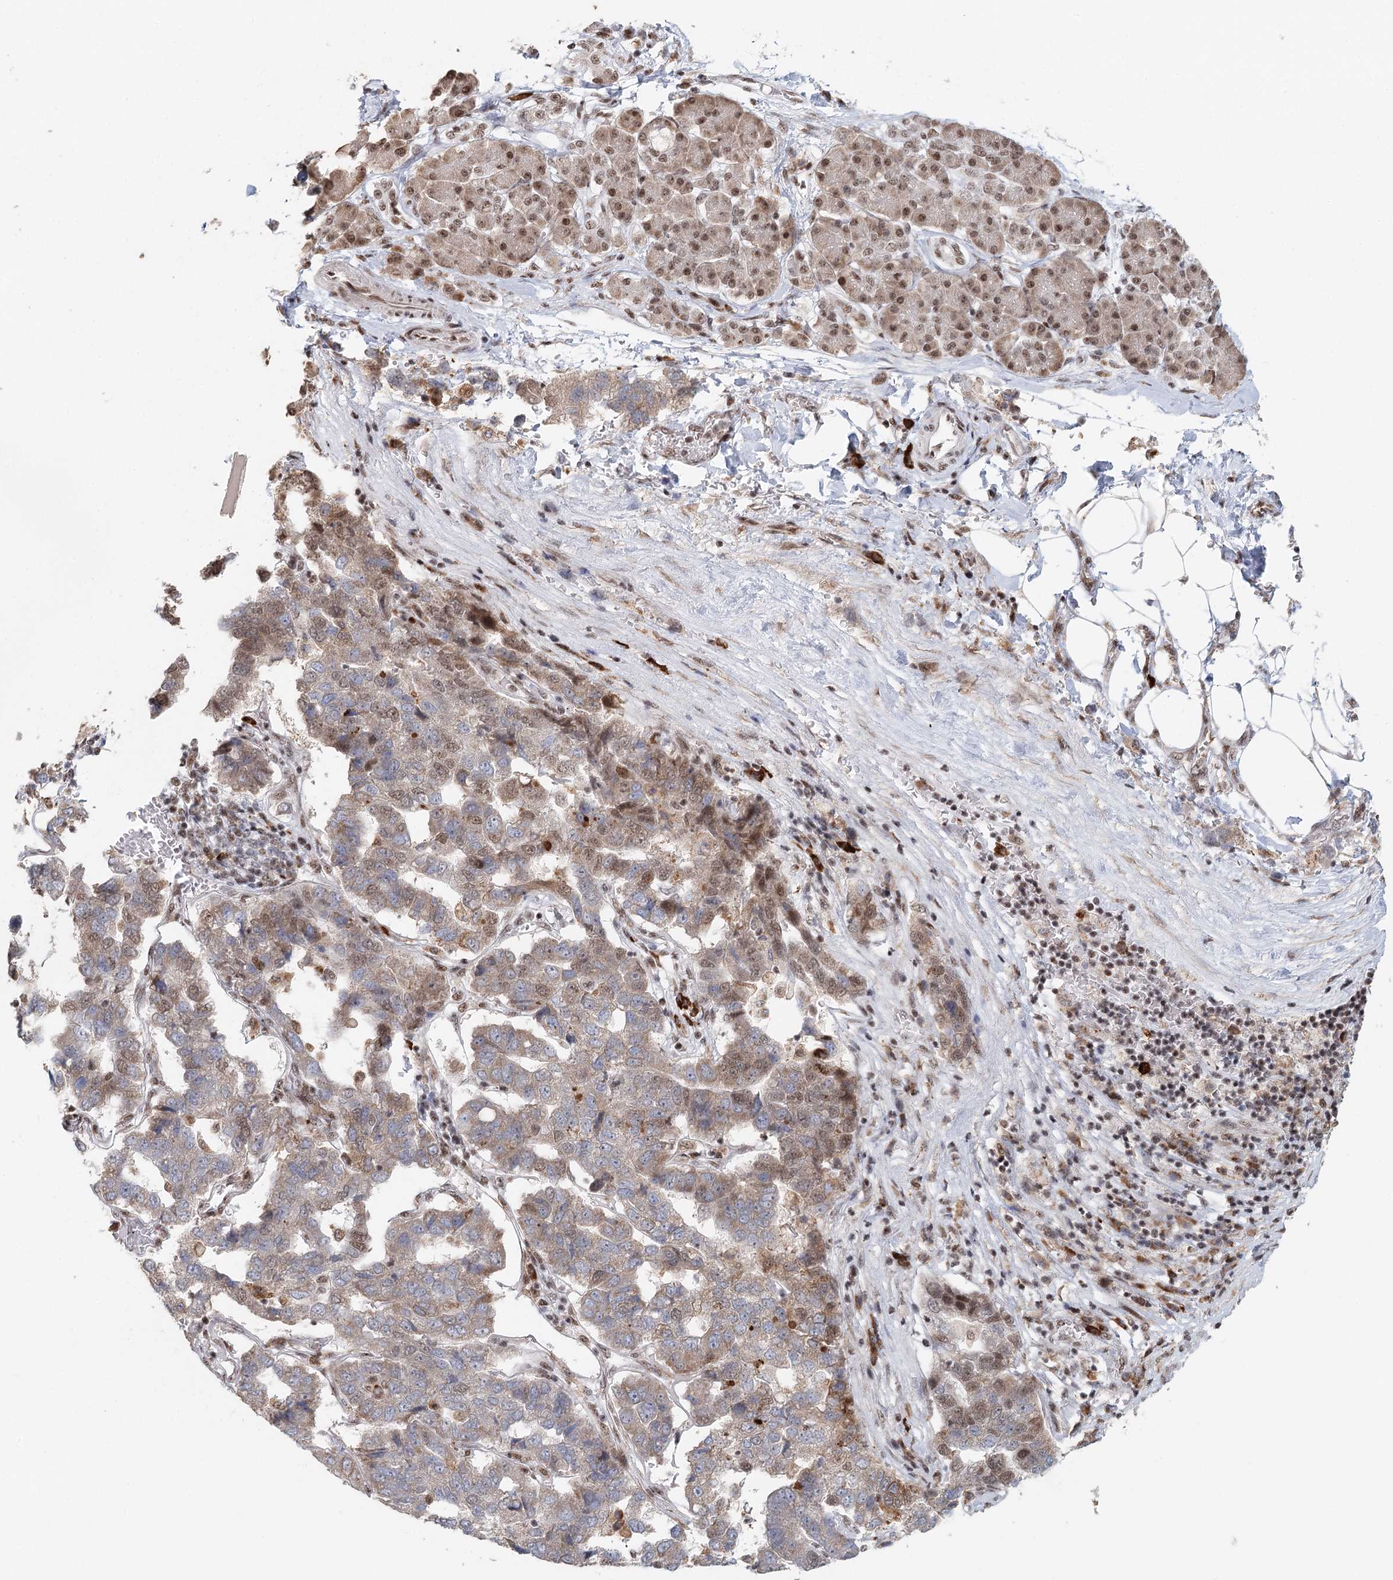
{"staining": {"intensity": "moderate", "quantity": "<25%", "location": "cytoplasmic/membranous,nuclear"}, "tissue": "pancreatic cancer", "cell_type": "Tumor cells", "image_type": "cancer", "snomed": [{"axis": "morphology", "description": "Adenocarcinoma, NOS"}, {"axis": "topography", "description": "Pancreas"}], "caption": "Adenocarcinoma (pancreatic) was stained to show a protein in brown. There is low levels of moderate cytoplasmic/membranous and nuclear staining in approximately <25% of tumor cells.", "gene": "BNIP5", "patient": {"sex": "female", "age": 61}}